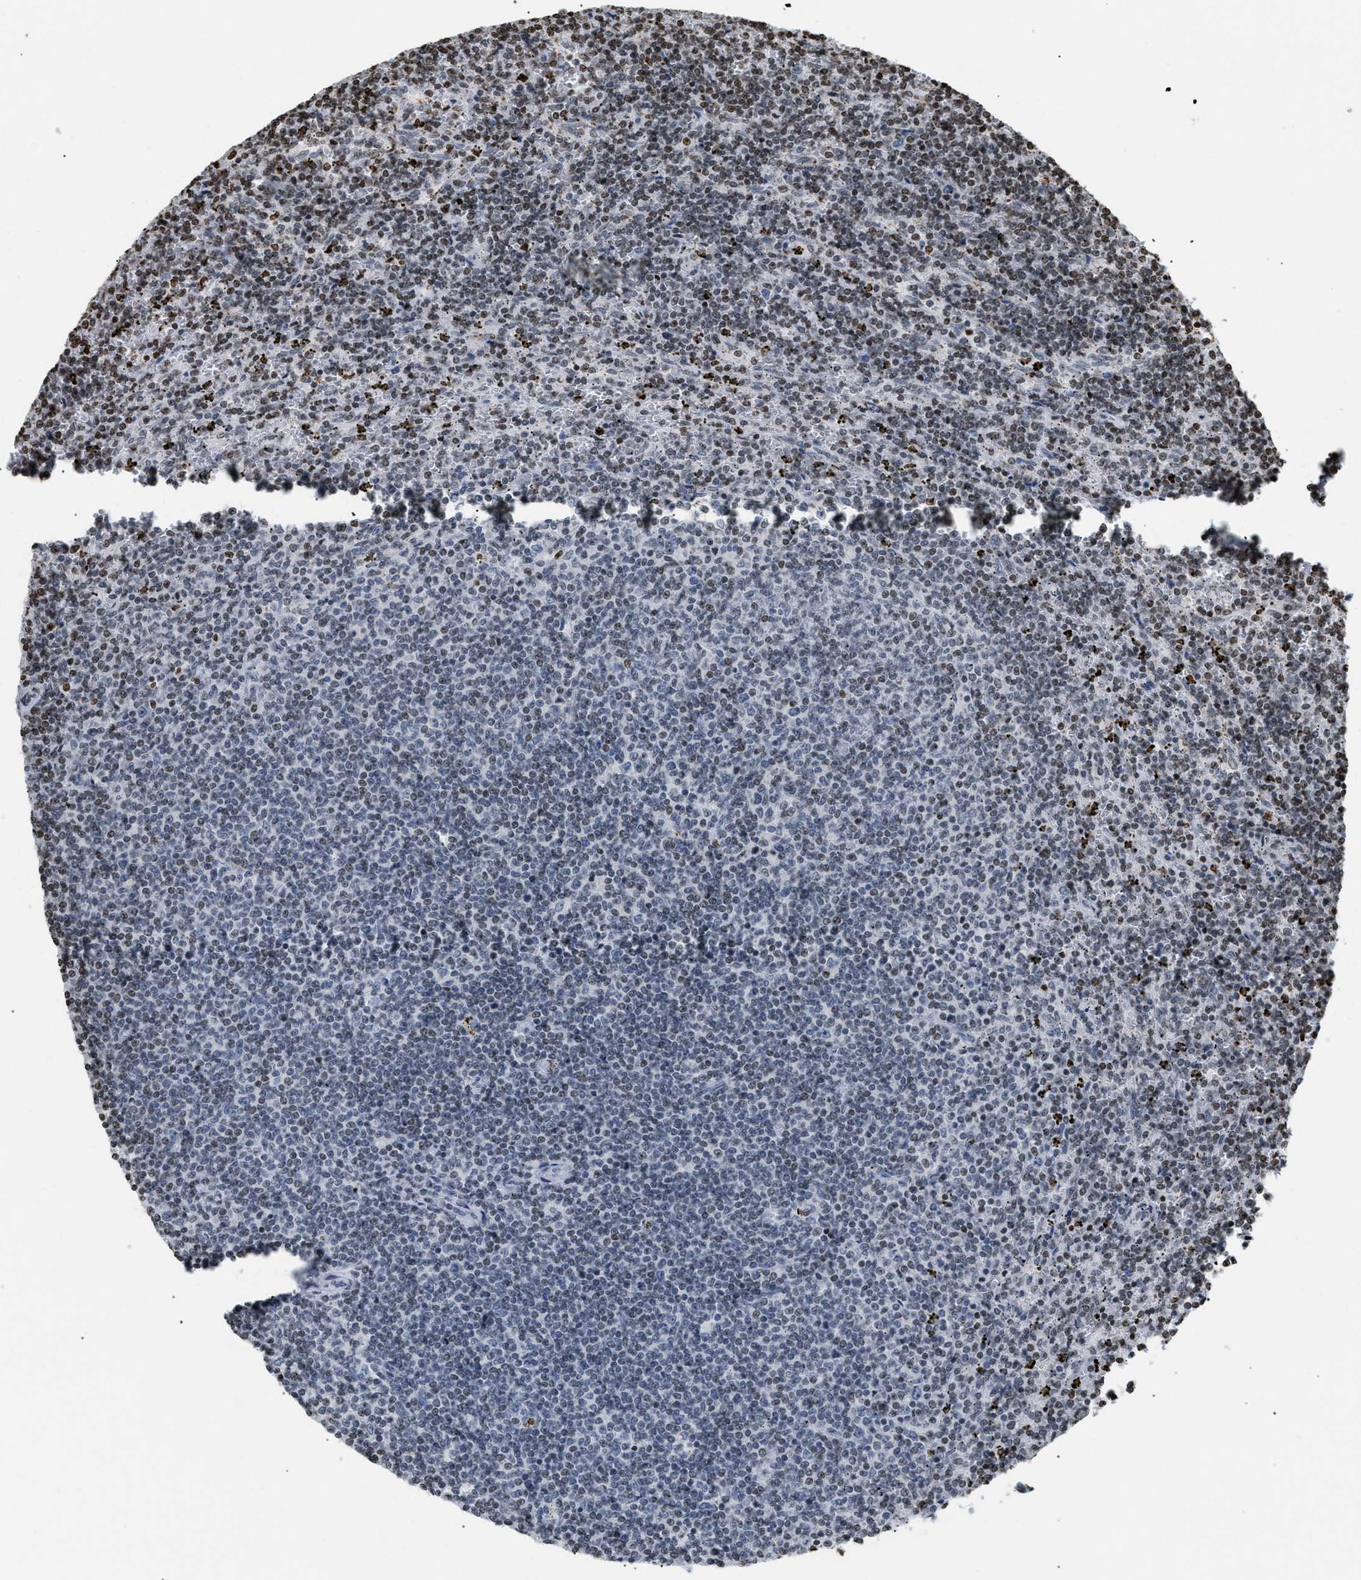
{"staining": {"intensity": "weak", "quantity": "25%-75%", "location": "nuclear"}, "tissue": "lymphoma", "cell_type": "Tumor cells", "image_type": "cancer", "snomed": [{"axis": "morphology", "description": "Malignant lymphoma, non-Hodgkin's type, Low grade"}, {"axis": "topography", "description": "Spleen"}], "caption": "This is a histology image of immunohistochemistry (IHC) staining of low-grade malignant lymphoma, non-Hodgkin's type, which shows weak positivity in the nuclear of tumor cells.", "gene": "HMGN2", "patient": {"sex": "female", "age": 50}}